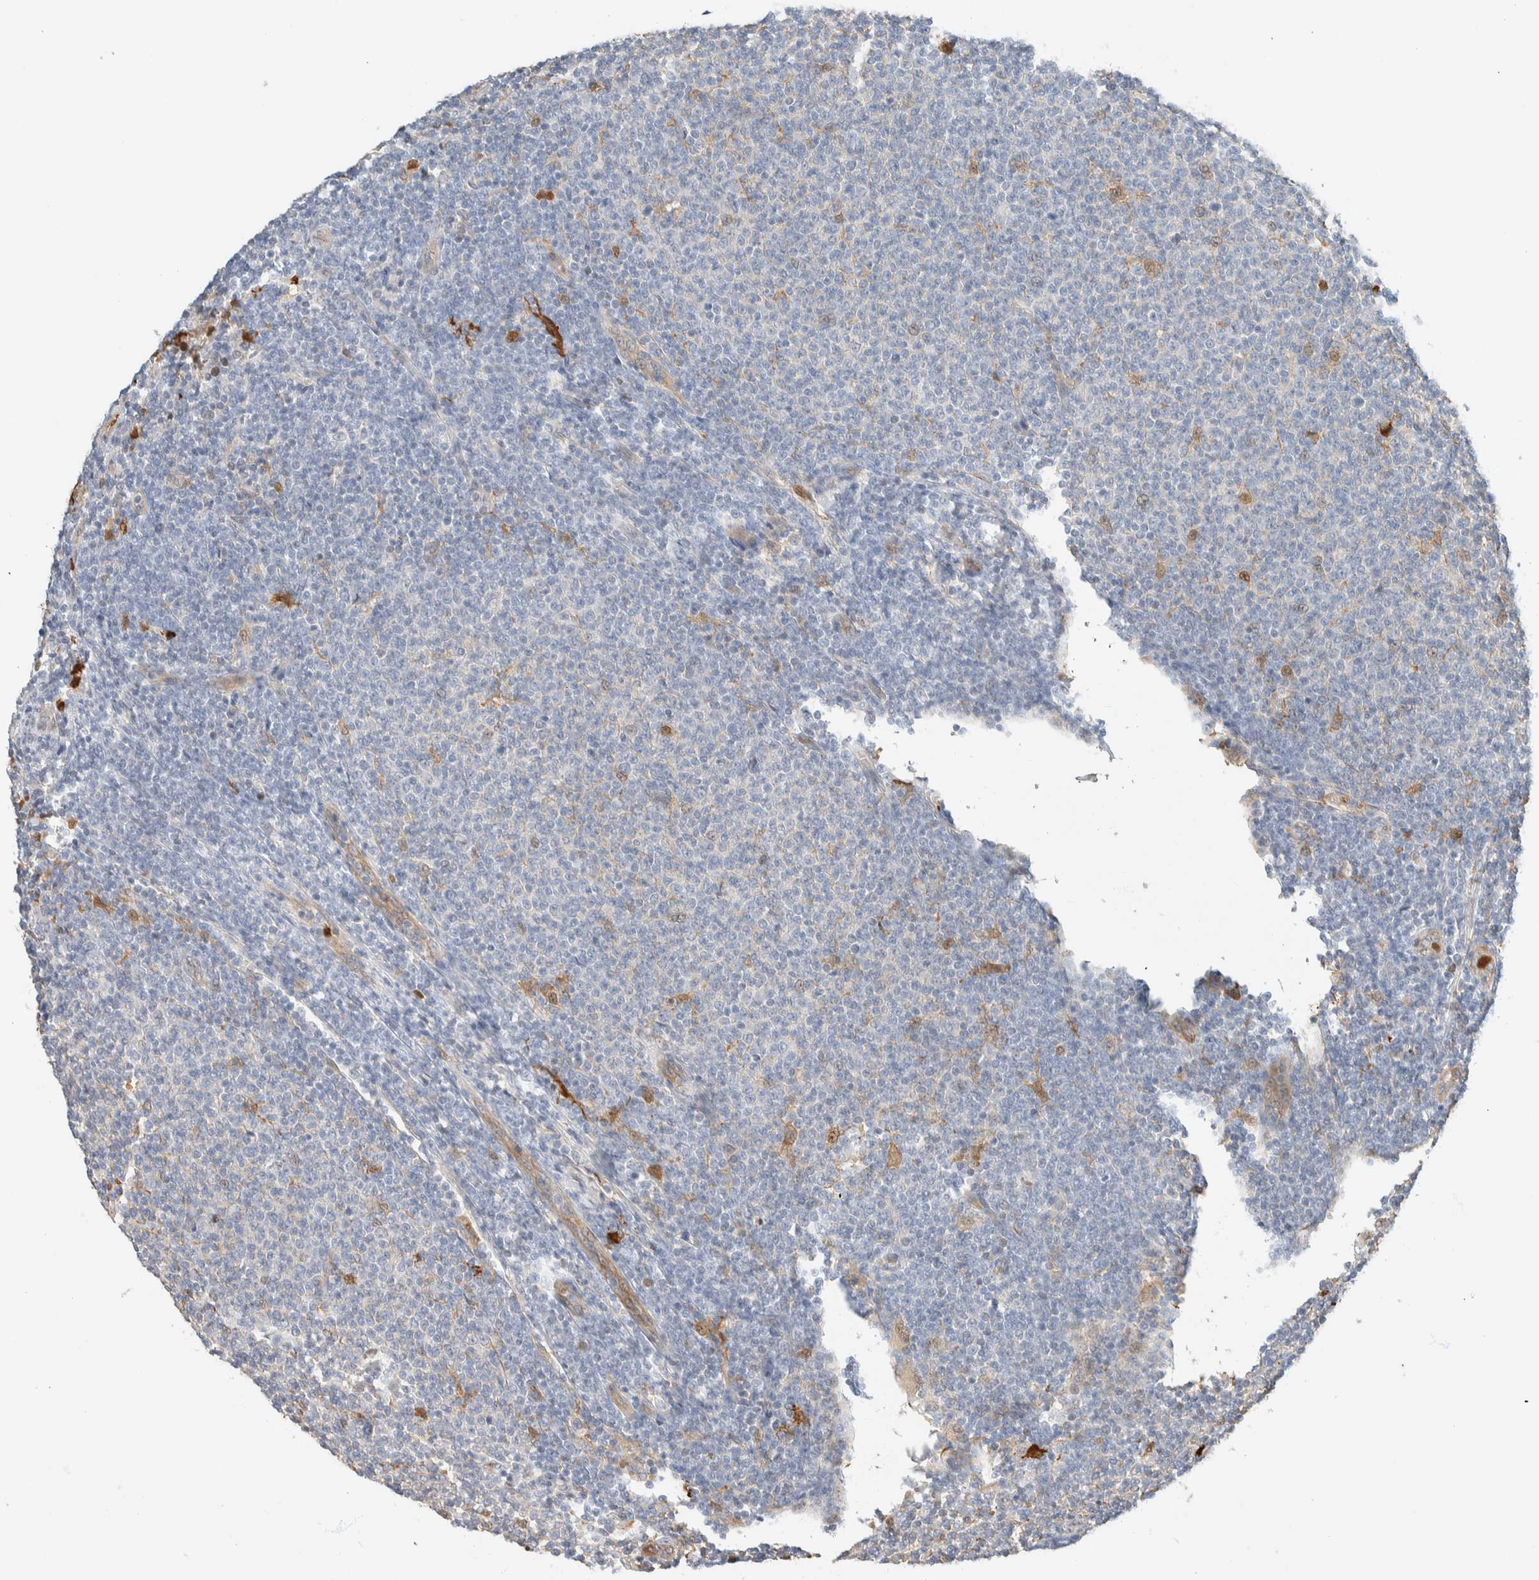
{"staining": {"intensity": "negative", "quantity": "none", "location": "none"}, "tissue": "lymphoma", "cell_type": "Tumor cells", "image_type": "cancer", "snomed": [{"axis": "morphology", "description": "Malignant lymphoma, non-Hodgkin's type, Low grade"}, {"axis": "topography", "description": "Lymph node"}], "caption": "Tumor cells are negative for protein expression in human lymphoma.", "gene": "SETD4", "patient": {"sex": "male", "age": 66}}